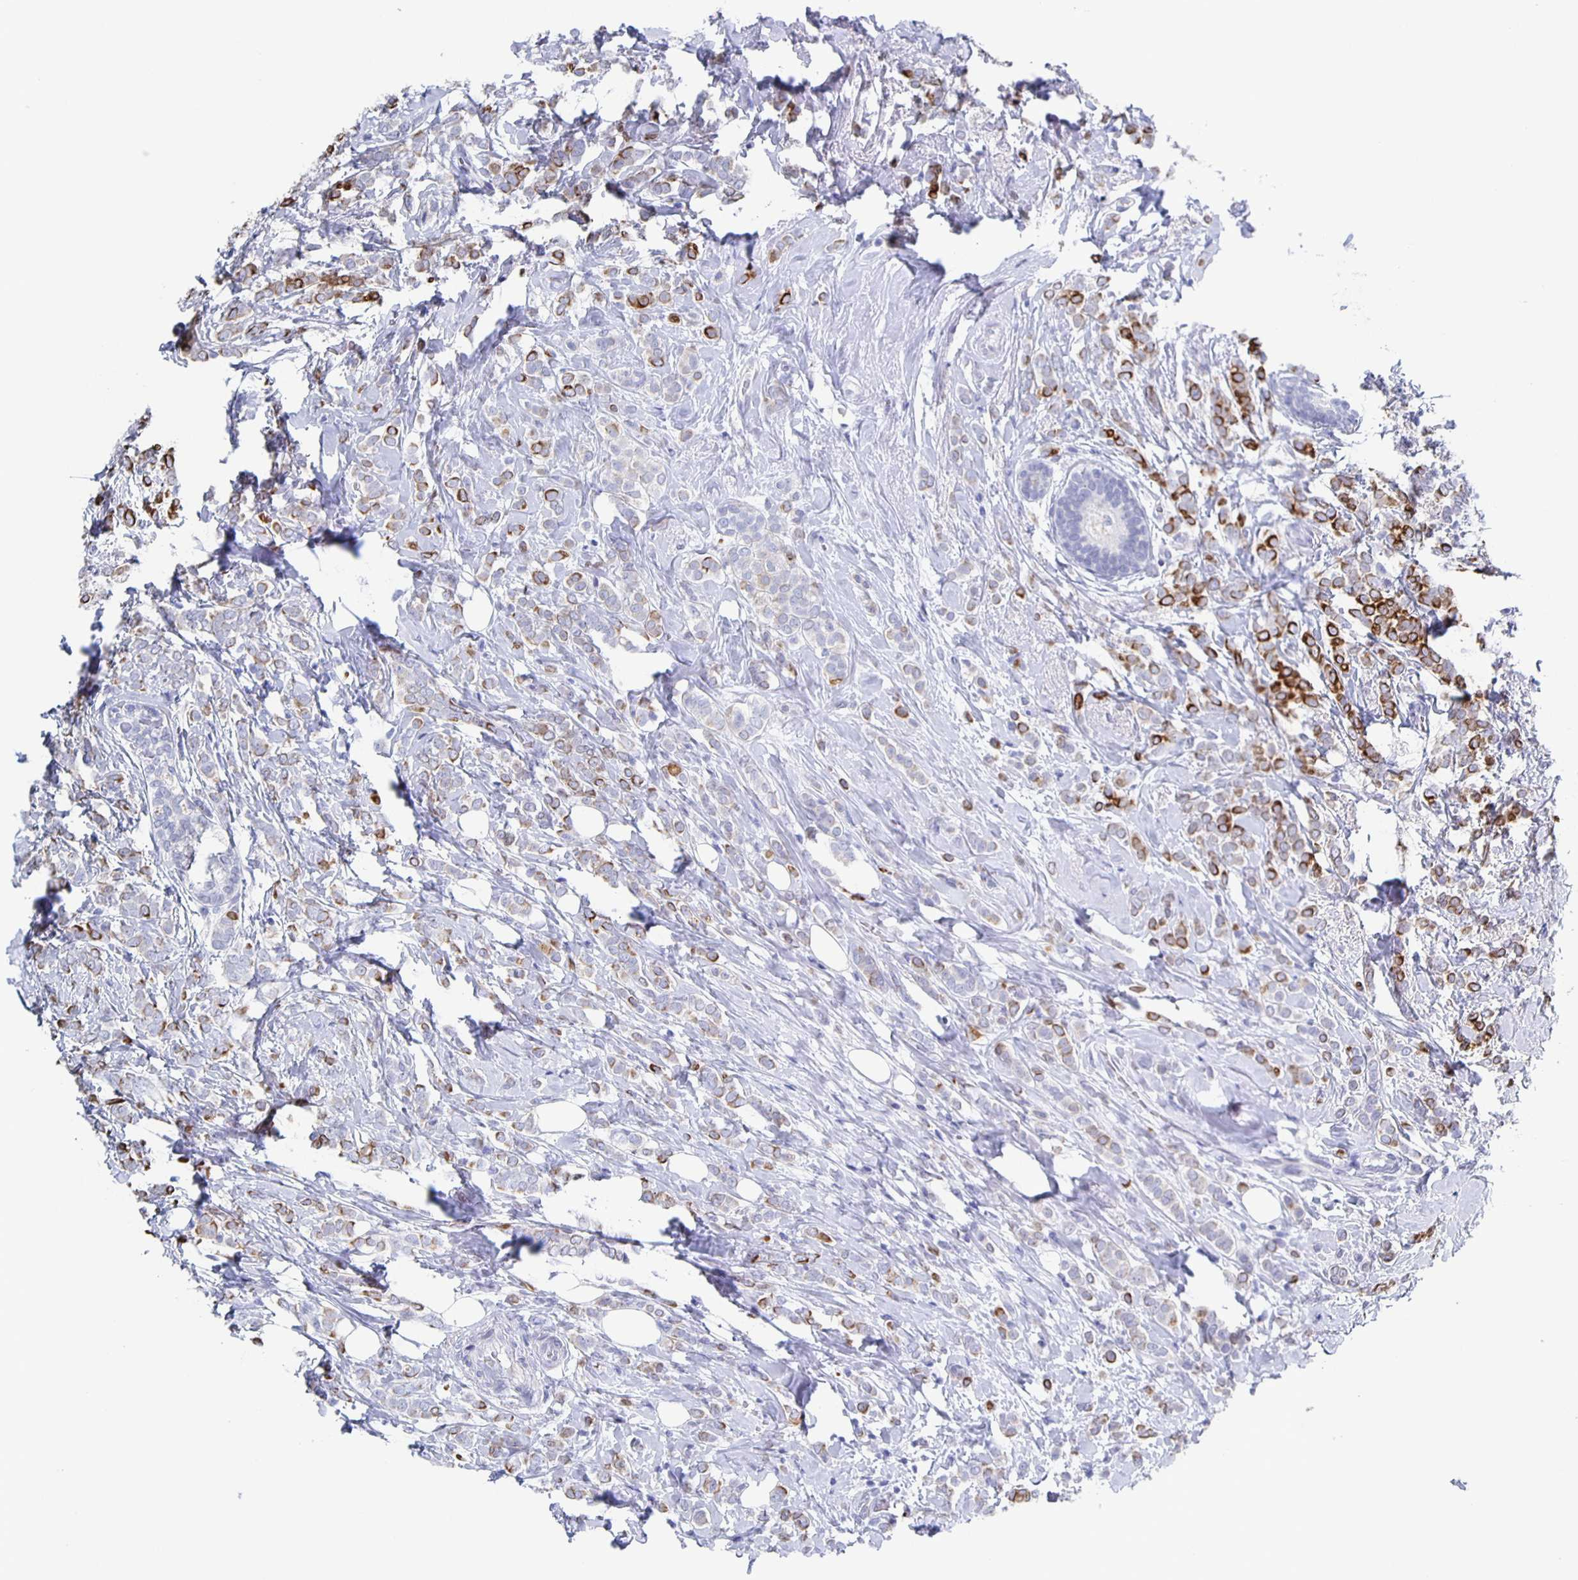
{"staining": {"intensity": "strong", "quantity": "25%-75%", "location": "cytoplasmic/membranous"}, "tissue": "breast cancer", "cell_type": "Tumor cells", "image_type": "cancer", "snomed": [{"axis": "morphology", "description": "Lobular carcinoma"}, {"axis": "topography", "description": "Breast"}], "caption": "IHC staining of breast cancer, which displays high levels of strong cytoplasmic/membranous positivity in about 25%-75% of tumor cells indicating strong cytoplasmic/membranous protein expression. The staining was performed using DAB (brown) for protein detection and nuclei were counterstained in hematoxylin (blue).", "gene": "CCDC17", "patient": {"sex": "female", "age": 49}}